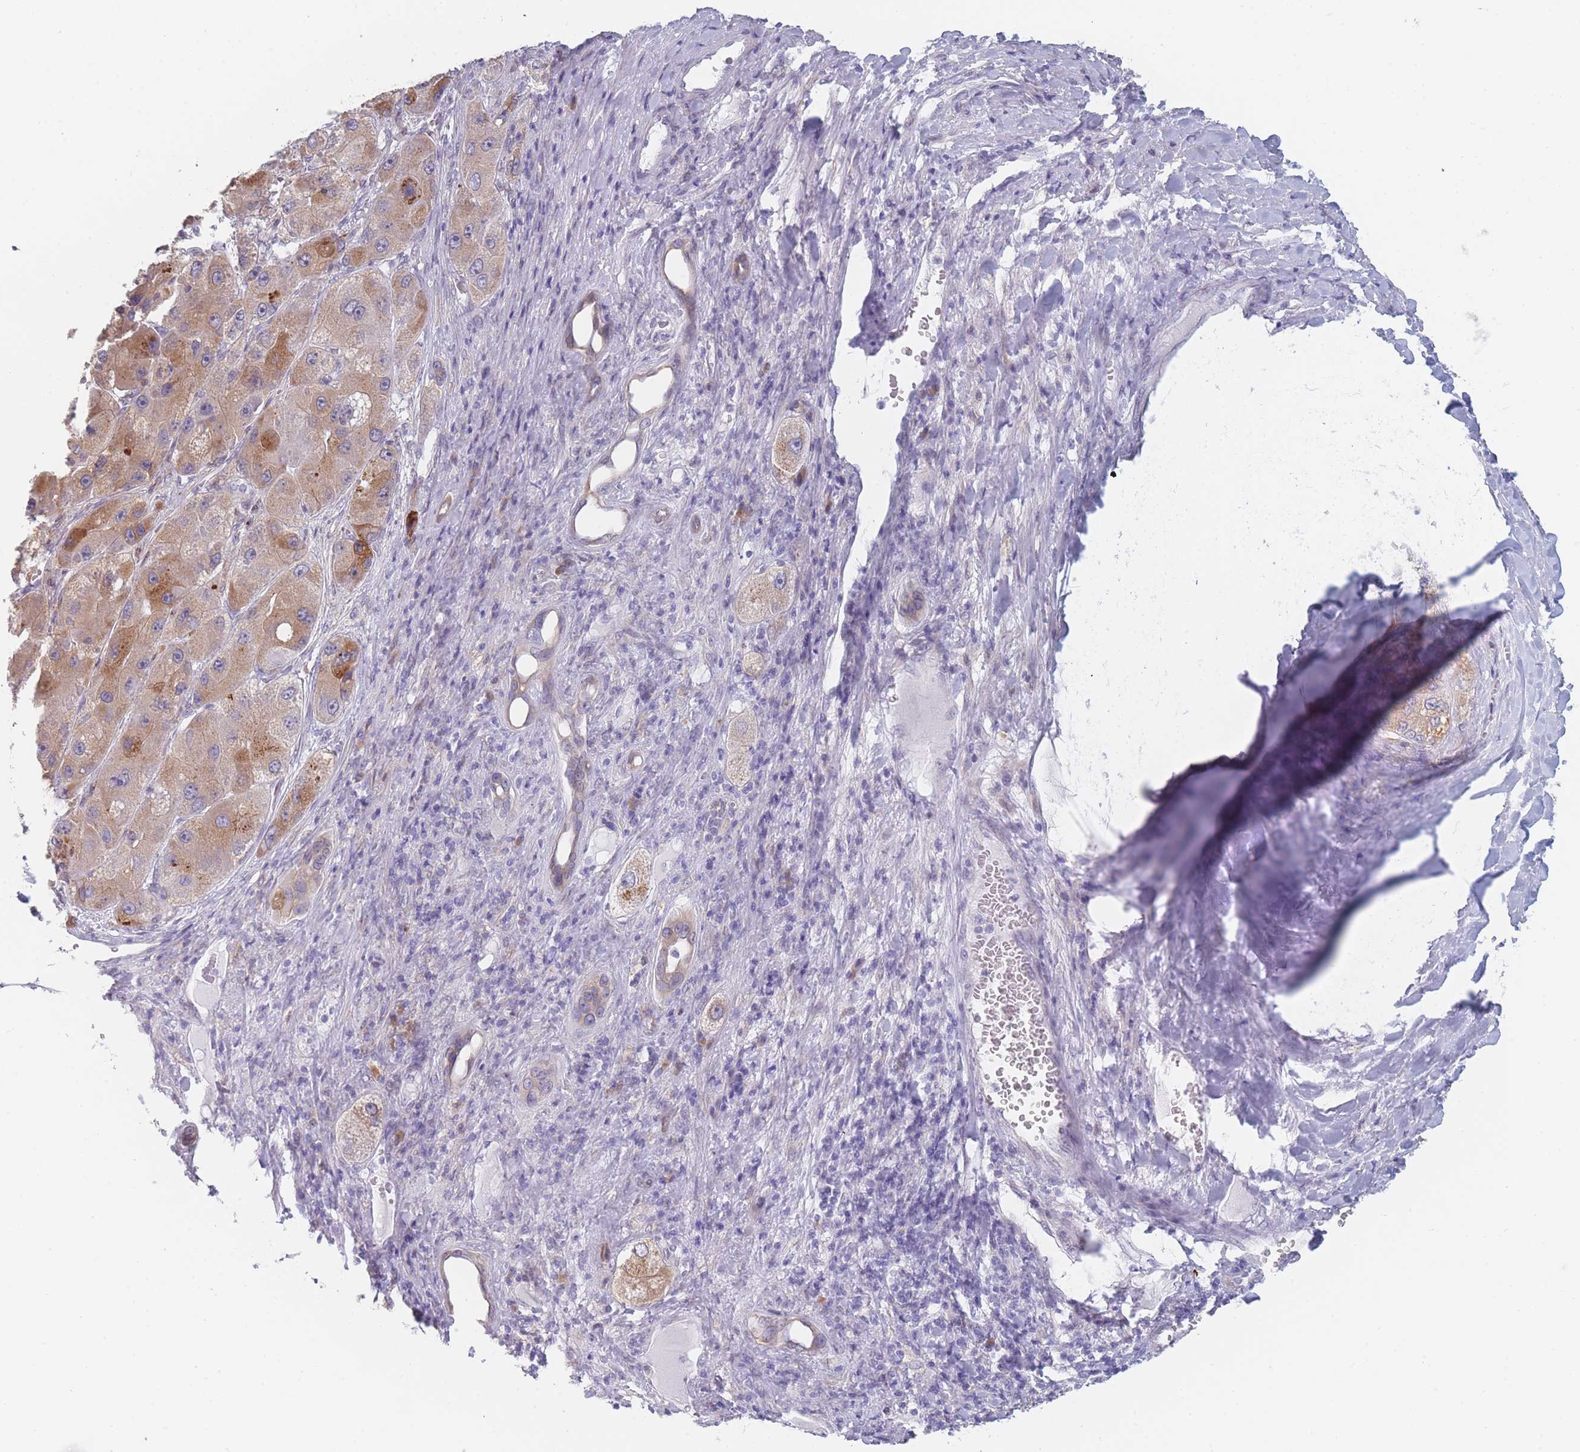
{"staining": {"intensity": "moderate", "quantity": "25%-75%", "location": "cytoplasmic/membranous"}, "tissue": "liver cancer", "cell_type": "Tumor cells", "image_type": "cancer", "snomed": [{"axis": "morphology", "description": "Carcinoma, Hepatocellular, NOS"}, {"axis": "topography", "description": "Liver"}], "caption": "Human liver cancer (hepatocellular carcinoma) stained with a protein marker displays moderate staining in tumor cells.", "gene": "TMED10", "patient": {"sex": "female", "age": 73}}